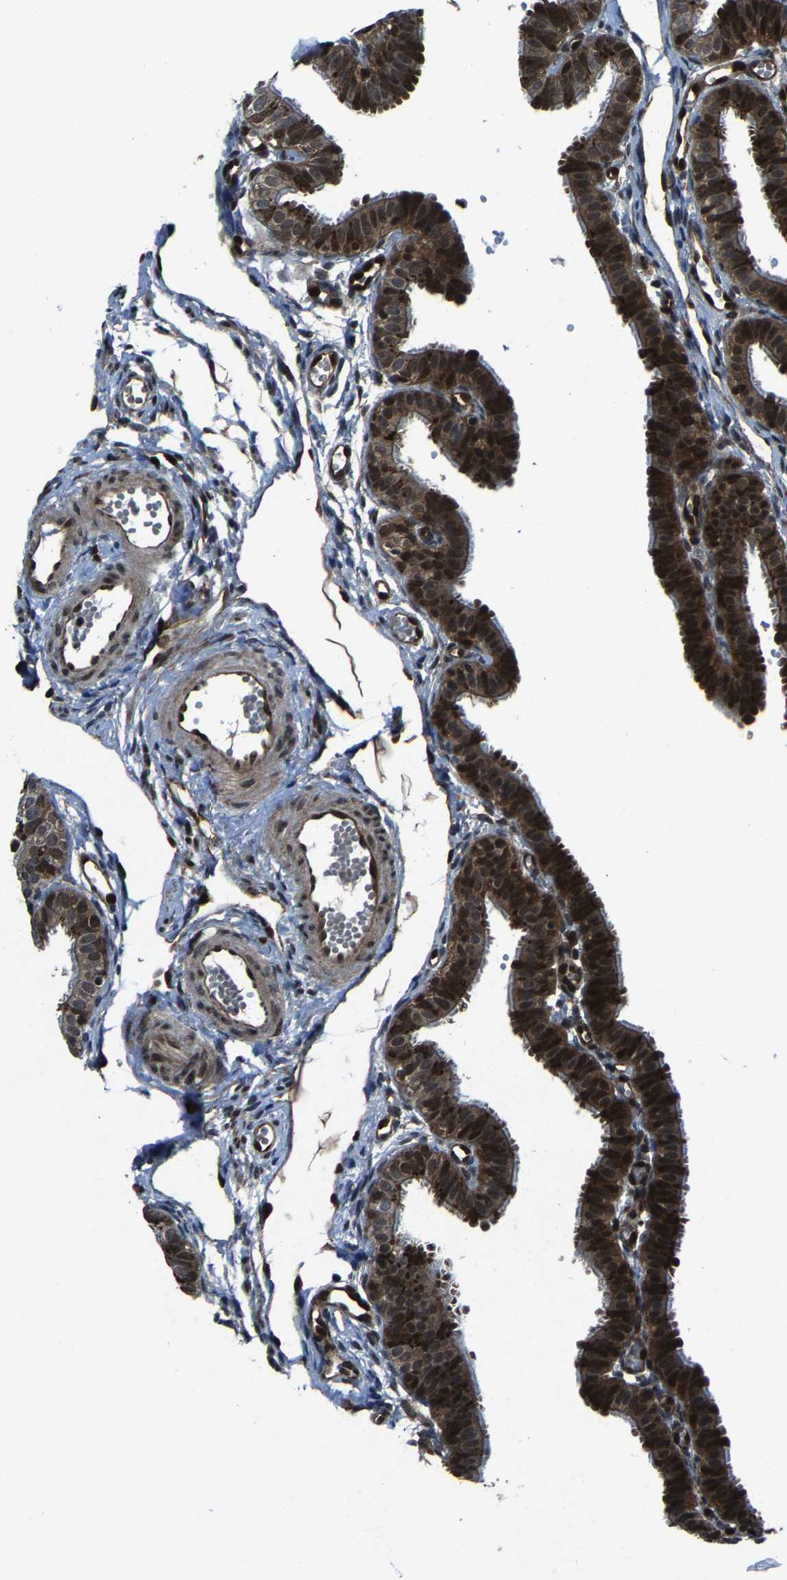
{"staining": {"intensity": "strong", "quantity": ">75%", "location": "cytoplasmic/membranous,nuclear"}, "tissue": "fallopian tube", "cell_type": "Glandular cells", "image_type": "normal", "snomed": [{"axis": "morphology", "description": "Normal tissue, NOS"}, {"axis": "topography", "description": "Fallopian tube"}, {"axis": "topography", "description": "Placenta"}], "caption": "Approximately >75% of glandular cells in benign human fallopian tube display strong cytoplasmic/membranous,nuclear protein expression as visualized by brown immunohistochemical staining.", "gene": "ATXN3", "patient": {"sex": "female", "age": 34}}